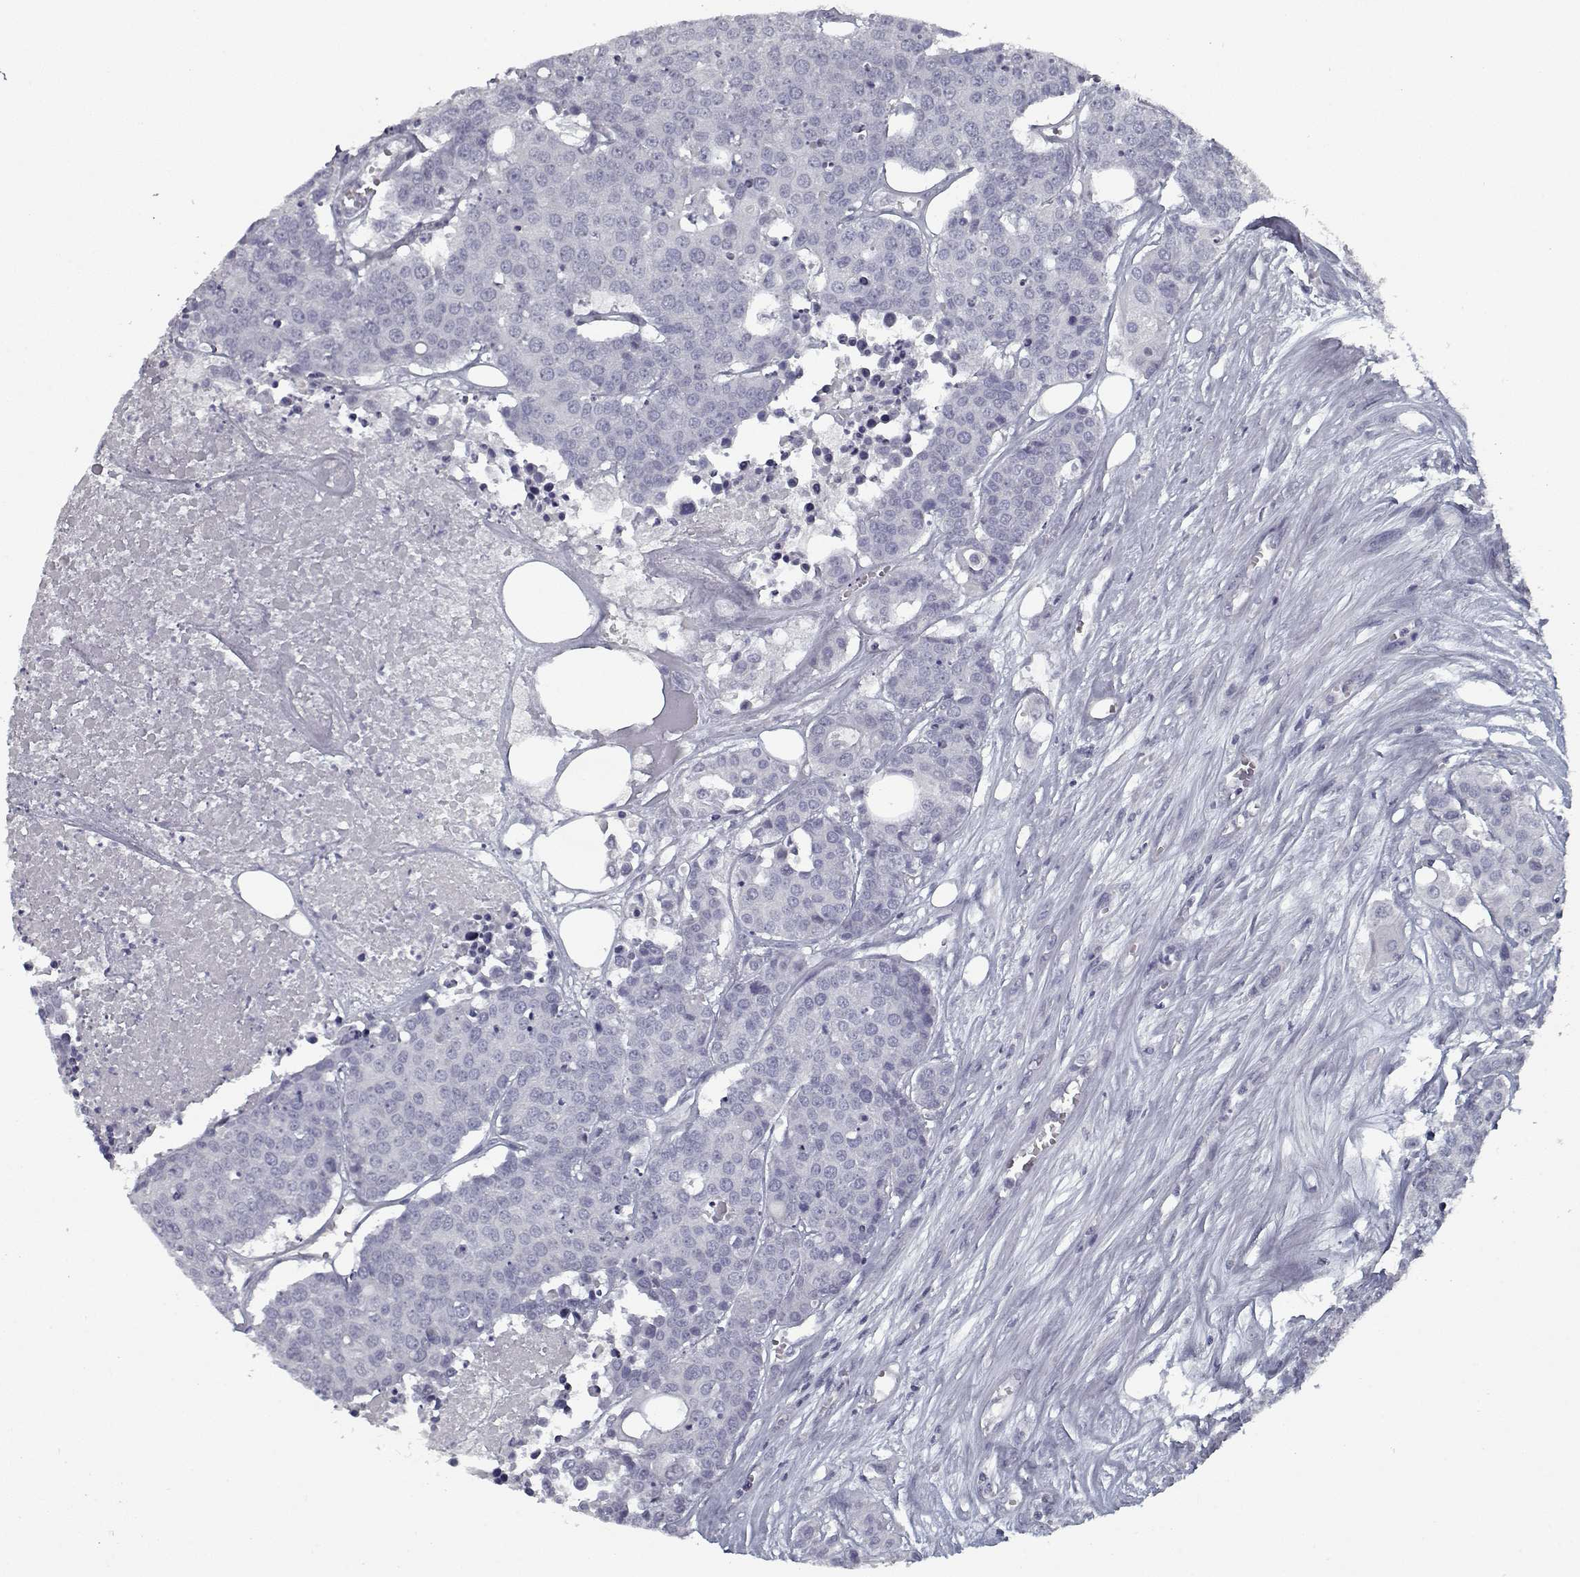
{"staining": {"intensity": "negative", "quantity": "none", "location": "none"}, "tissue": "carcinoid", "cell_type": "Tumor cells", "image_type": "cancer", "snomed": [{"axis": "morphology", "description": "Carcinoid, malignant, NOS"}, {"axis": "topography", "description": "Colon"}], "caption": "Immunohistochemistry of carcinoid (malignant) shows no staining in tumor cells. (IHC, brightfield microscopy, high magnification).", "gene": "GAD2", "patient": {"sex": "male", "age": 81}}